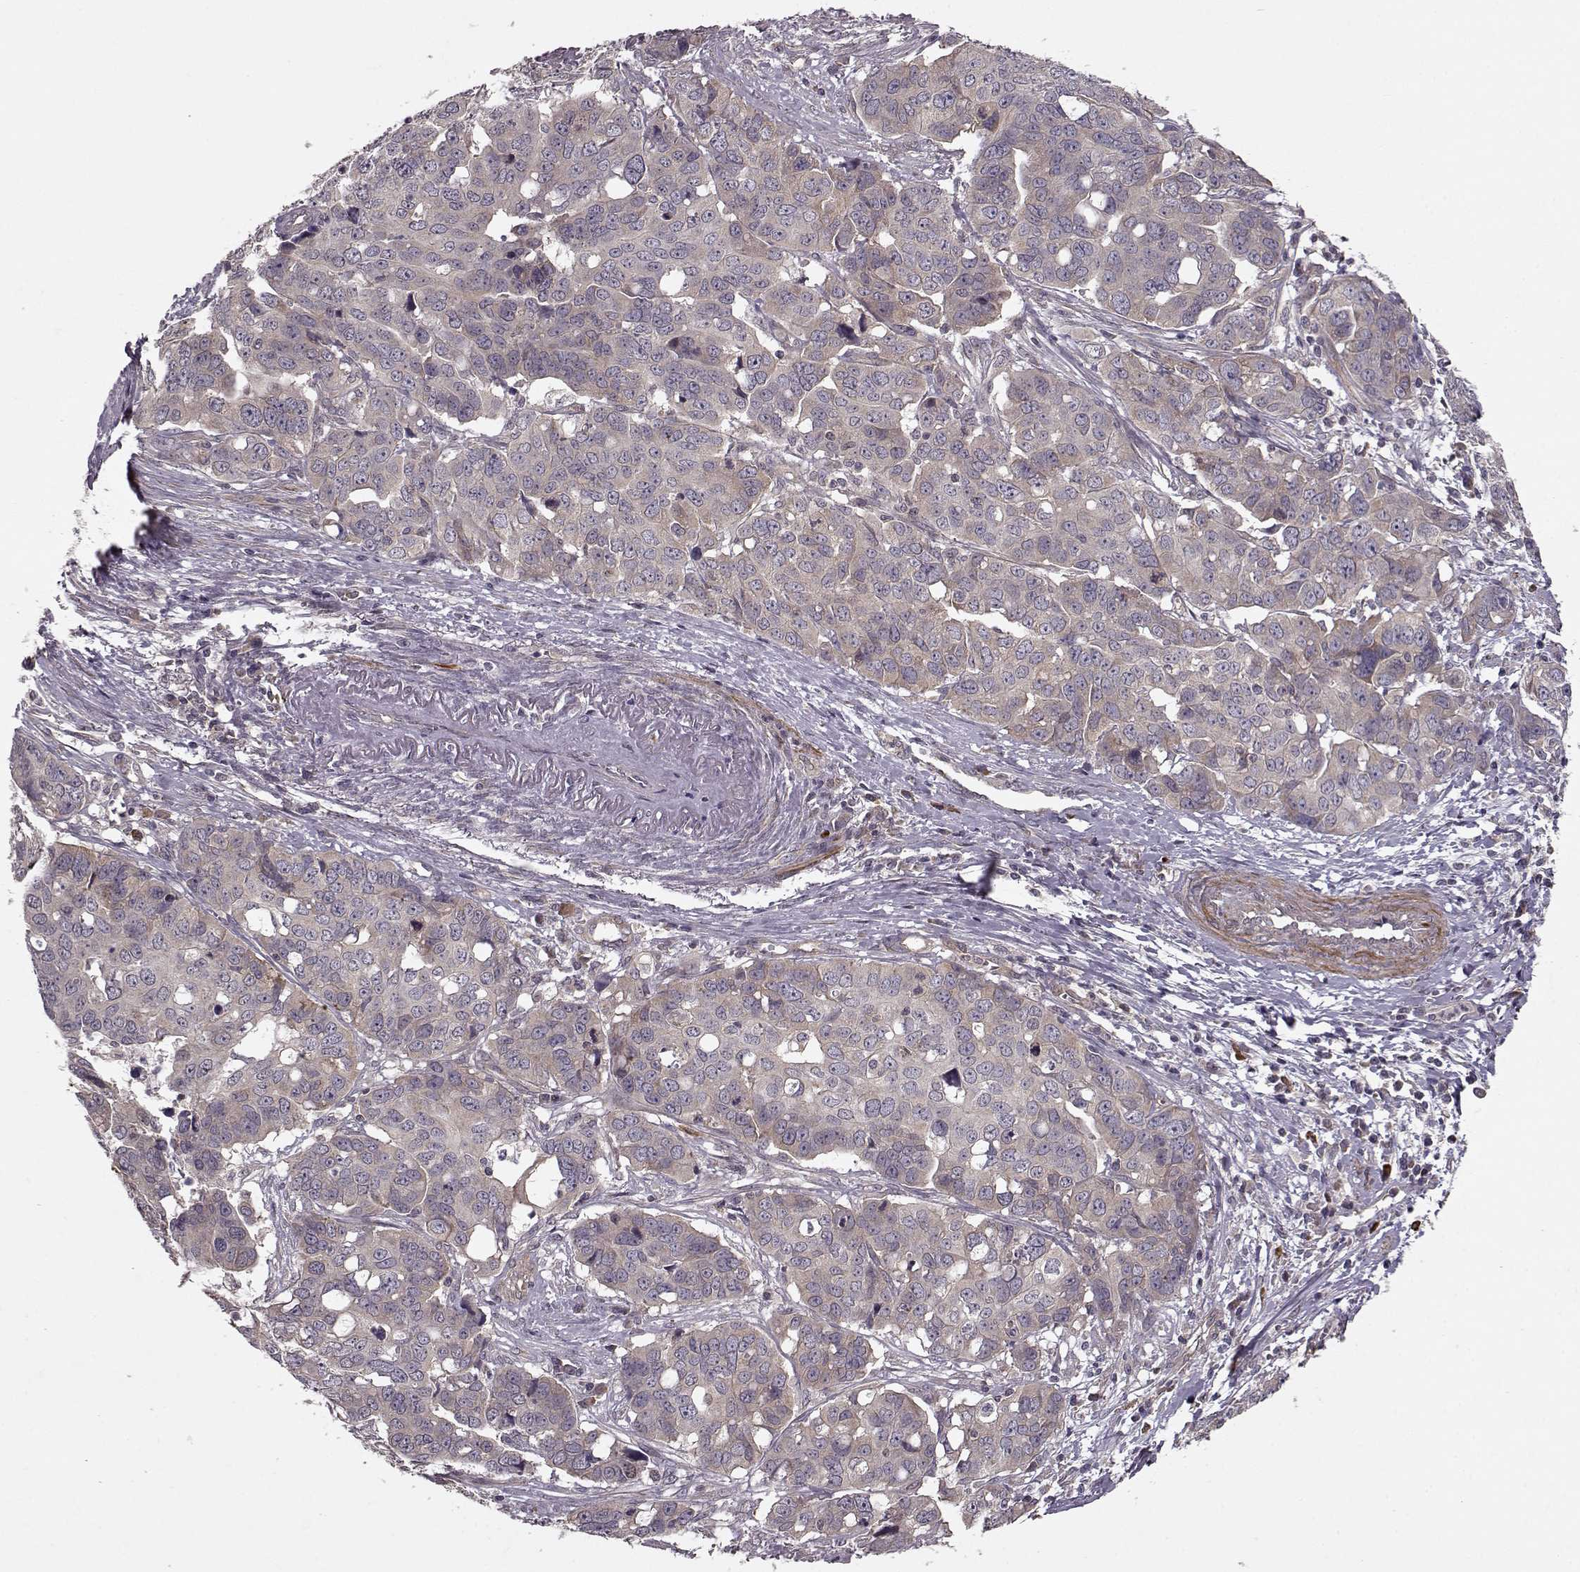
{"staining": {"intensity": "weak", "quantity": "<25%", "location": "cytoplasmic/membranous"}, "tissue": "ovarian cancer", "cell_type": "Tumor cells", "image_type": "cancer", "snomed": [{"axis": "morphology", "description": "Carcinoma, endometroid"}, {"axis": "topography", "description": "Ovary"}], "caption": "Ovarian cancer was stained to show a protein in brown. There is no significant positivity in tumor cells.", "gene": "SLAIN2", "patient": {"sex": "female", "age": 78}}